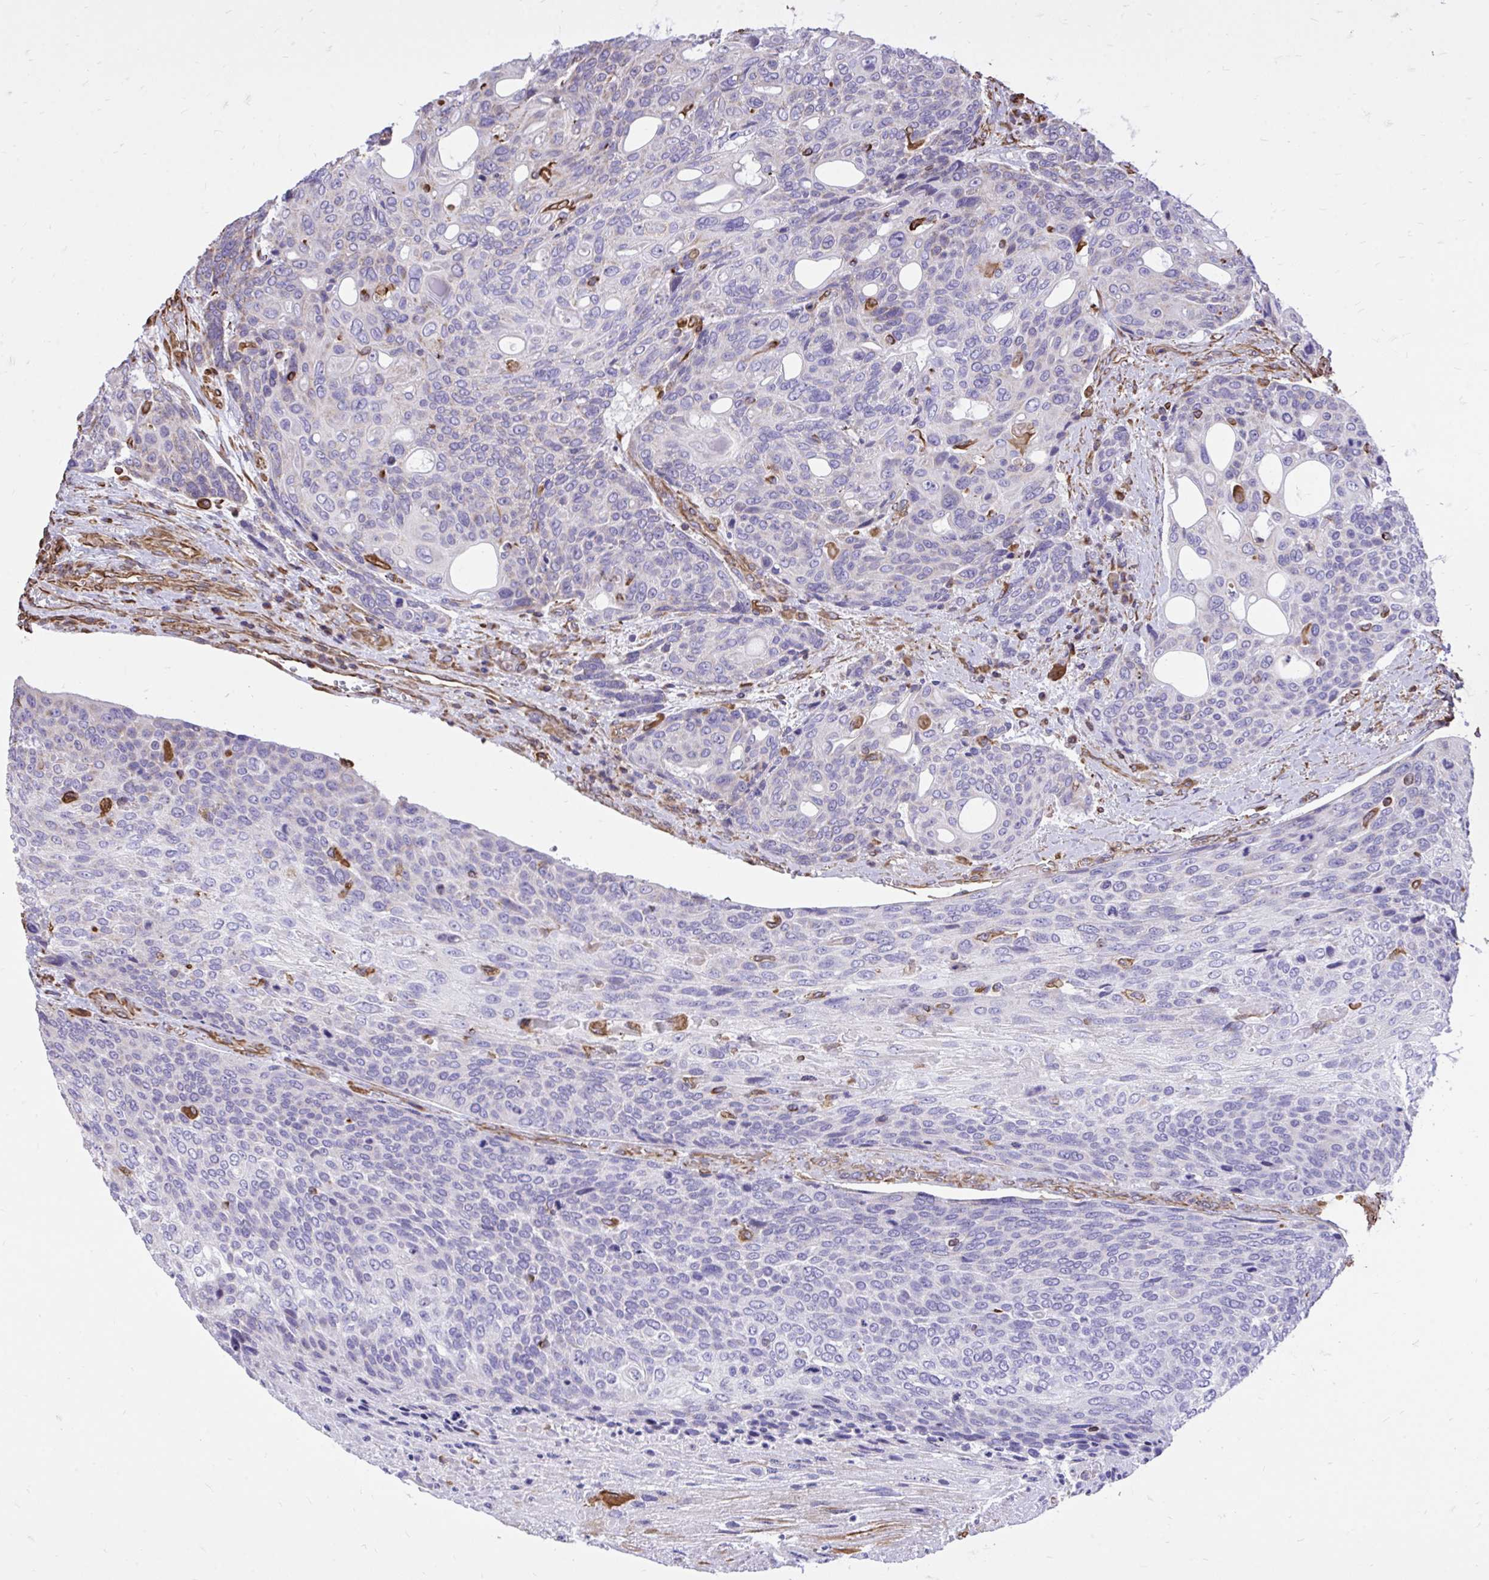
{"staining": {"intensity": "negative", "quantity": "none", "location": "none"}, "tissue": "urothelial cancer", "cell_type": "Tumor cells", "image_type": "cancer", "snomed": [{"axis": "morphology", "description": "Urothelial carcinoma, High grade"}, {"axis": "topography", "description": "Urinary bladder"}], "caption": "The micrograph reveals no significant expression in tumor cells of urothelial cancer.", "gene": "RNF103", "patient": {"sex": "female", "age": 70}}